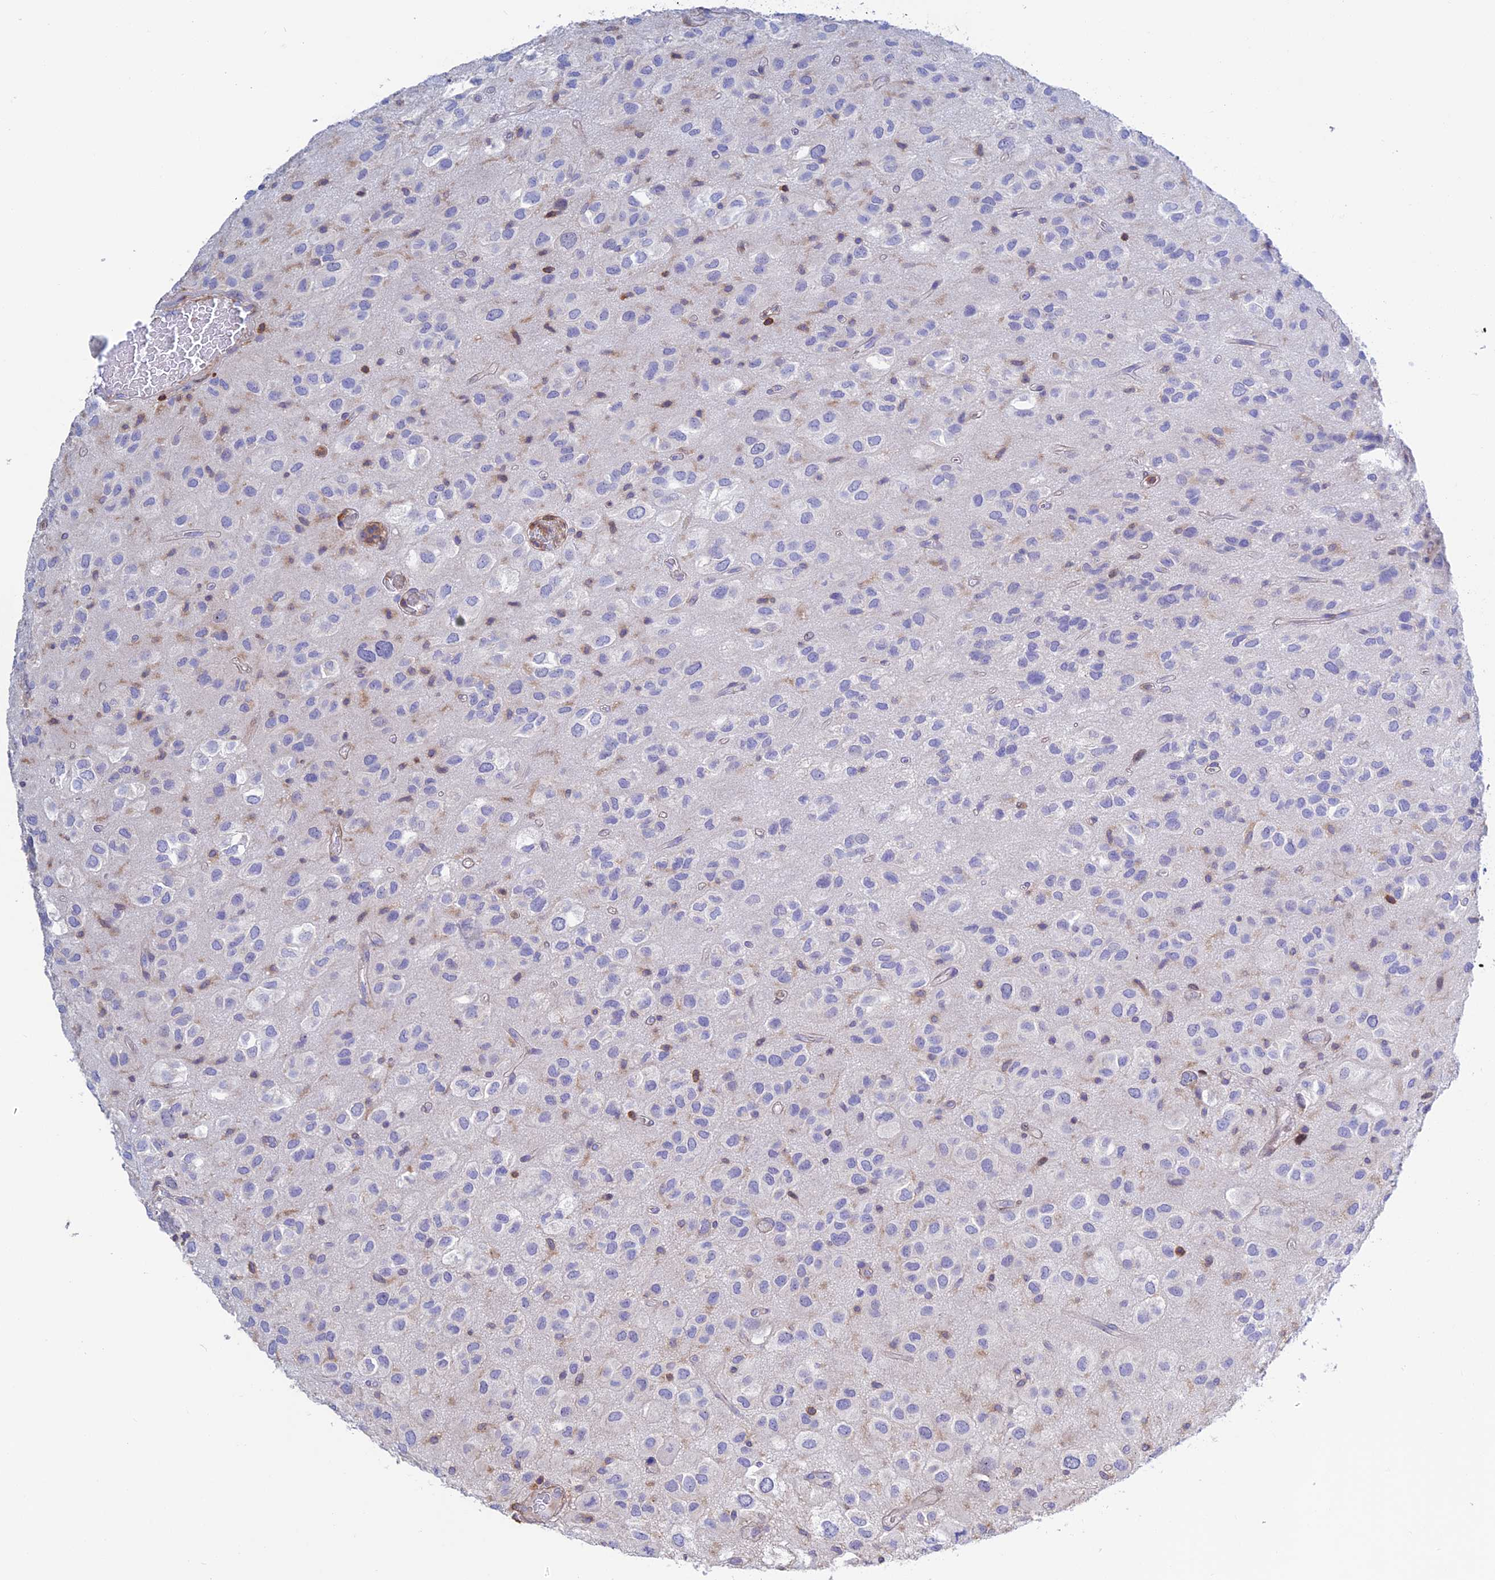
{"staining": {"intensity": "weak", "quantity": "25%-75%", "location": "cytoplasmic/membranous"}, "tissue": "glioma", "cell_type": "Tumor cells", "image_type": "cancer", "snomed": [{"axis": "morphology", "description": "Glioma, malignant, Low grade"}, {"axis": "topography", "description": "Brain"}], "caption": "IHC of human glioma displays low levels of weak cytoplasmic/membranous staining in about 25%-75% of tumor cells.", "gene": "PRIM1", "patient": {"sex": "male", "age": 66}}